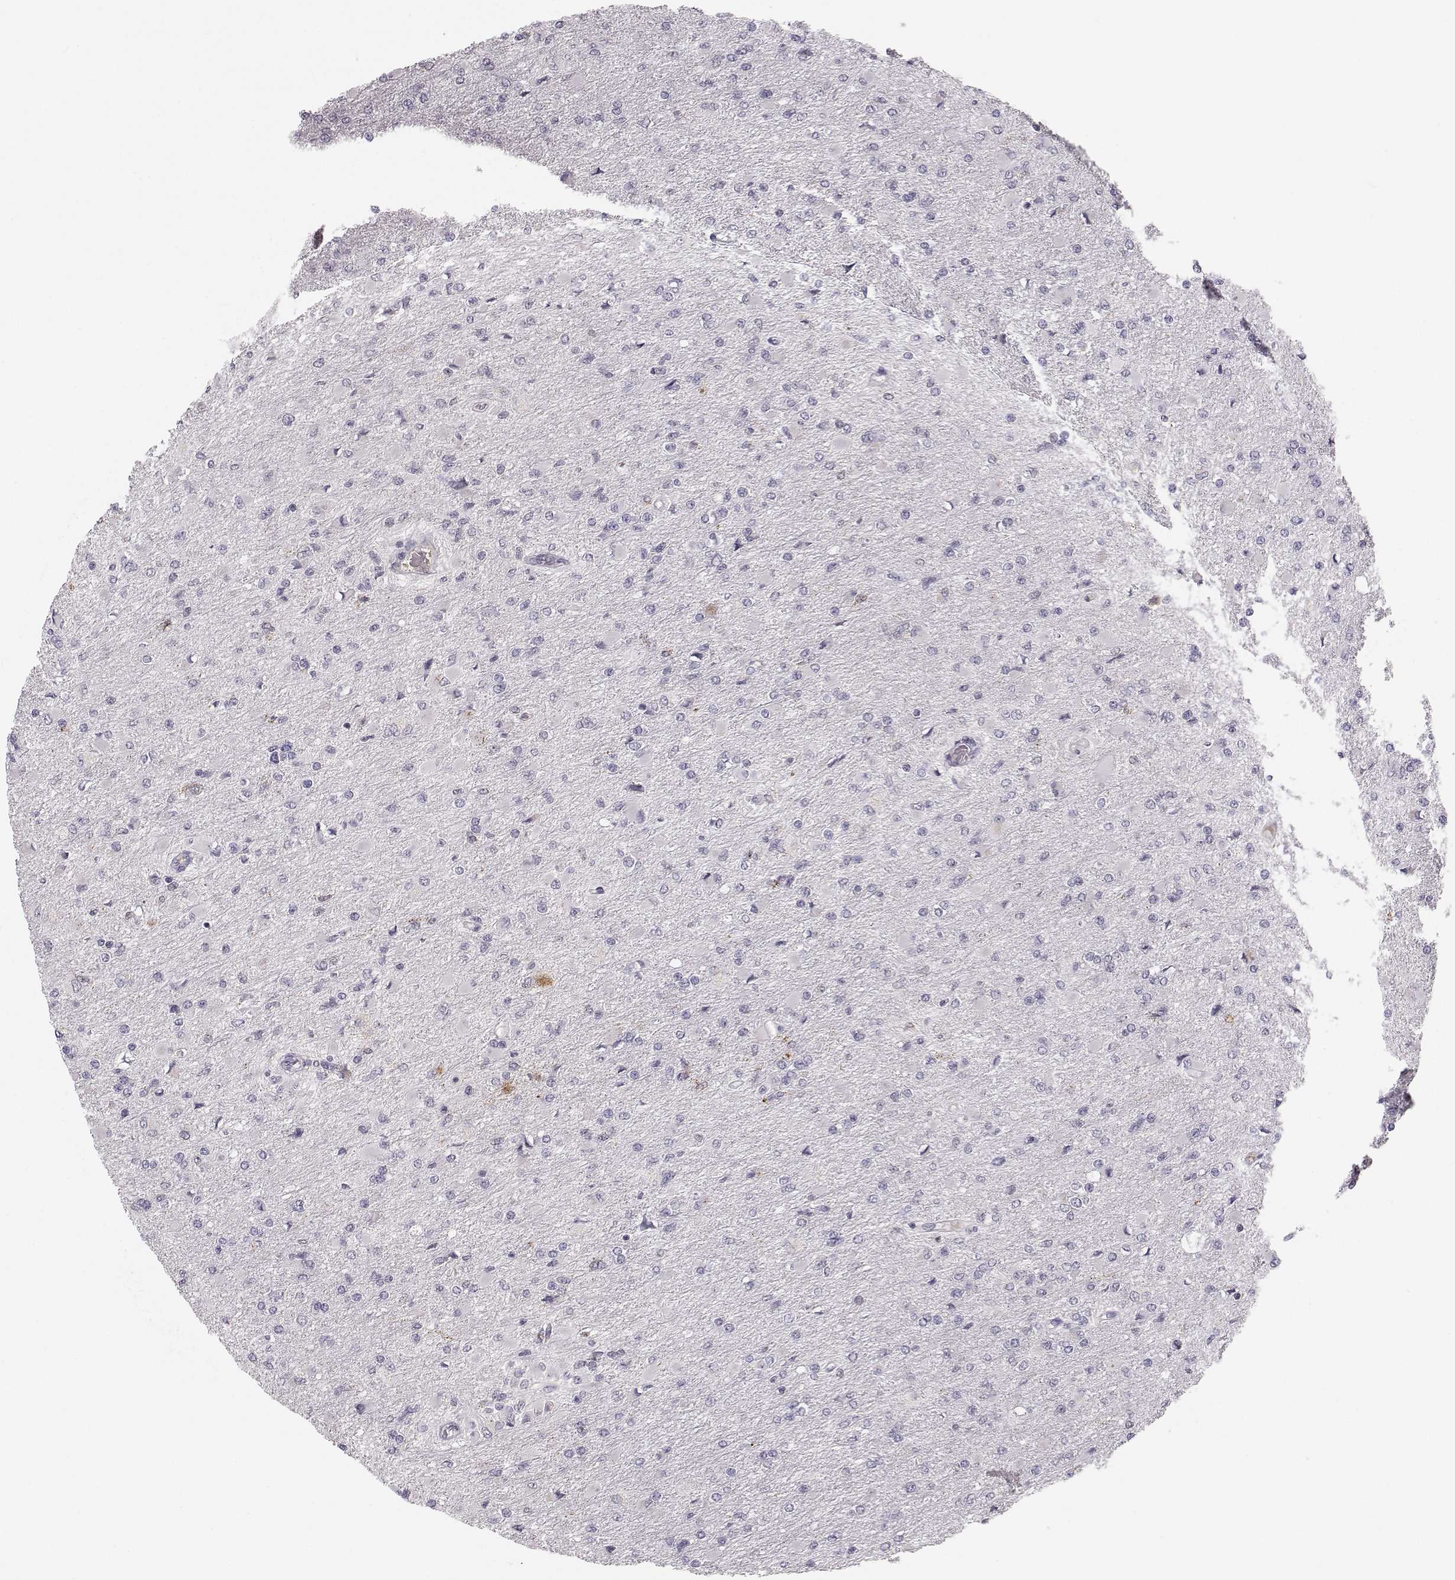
{"staining": {"intensity": "negative", "quantity": "none", "location": "none"}, "tissue": "glioma", "cell_type": "Tumor cells", "image_type": "cancer", "snomed": [{"axis": "morphology", "description": "Glioma, malignant, High grade"}, {"axis": "topography", "description": "Cerebral cortex"}], "caption": "Immunohistochemical staining of glioma shows no significant expression in tumor cells.", "gene": "HTR7", "patient": {"sex": "female", "age": 36}}